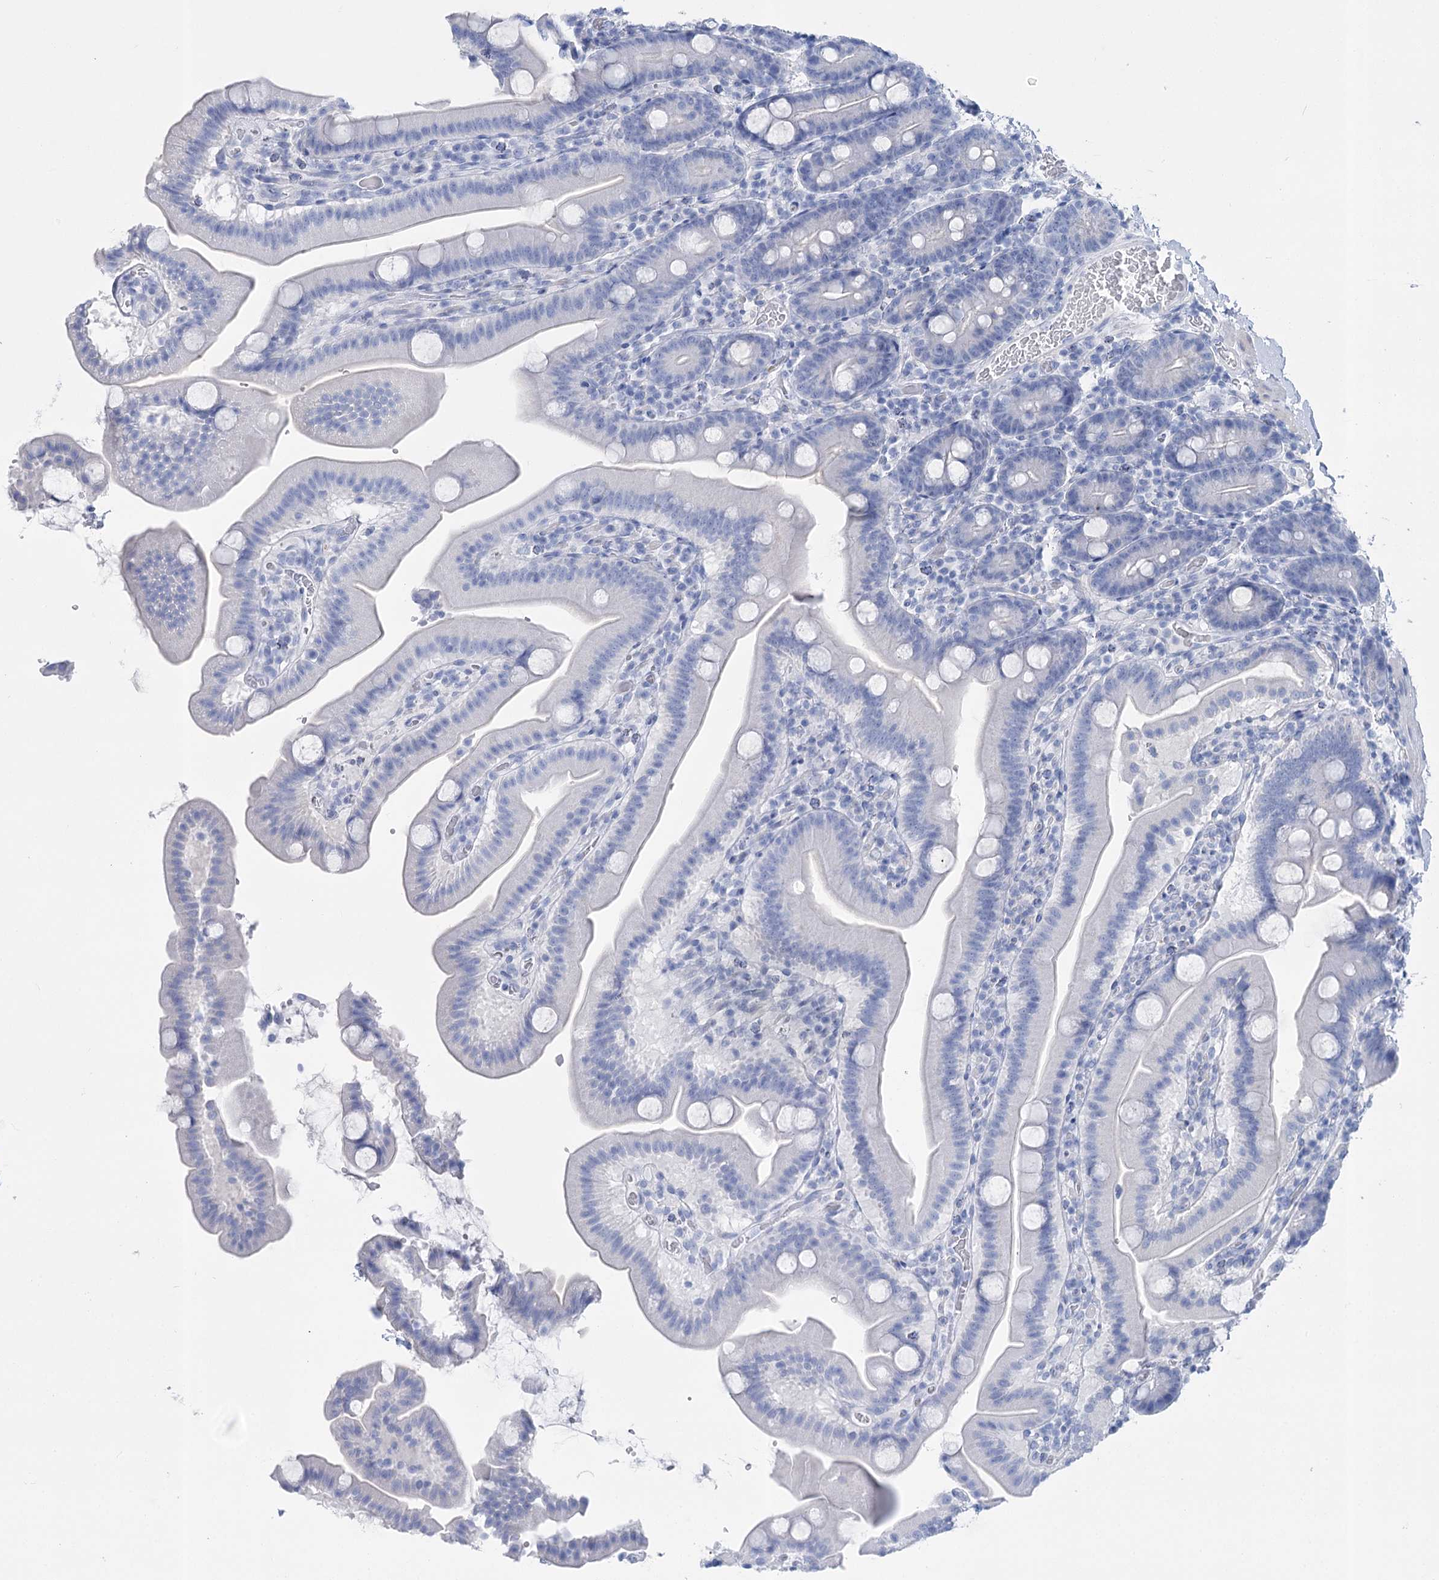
{"staining": {"intensity": "negative", "quantity": "none", "location": "none"}, "tissue": "duodenum", "cell_type": "Glandular cells", "image_type": "normal", "snomed": [{"axis": "morphology", "description": "Normal tissue, NOS"}, {"axis": "topography", "description": "Duodenum"}], "caption": "Image shows no protein expression in glandular cells of benign duodenum.", "gene": "PCDHA1", "patient": {"sex": "male", "age": 55}}